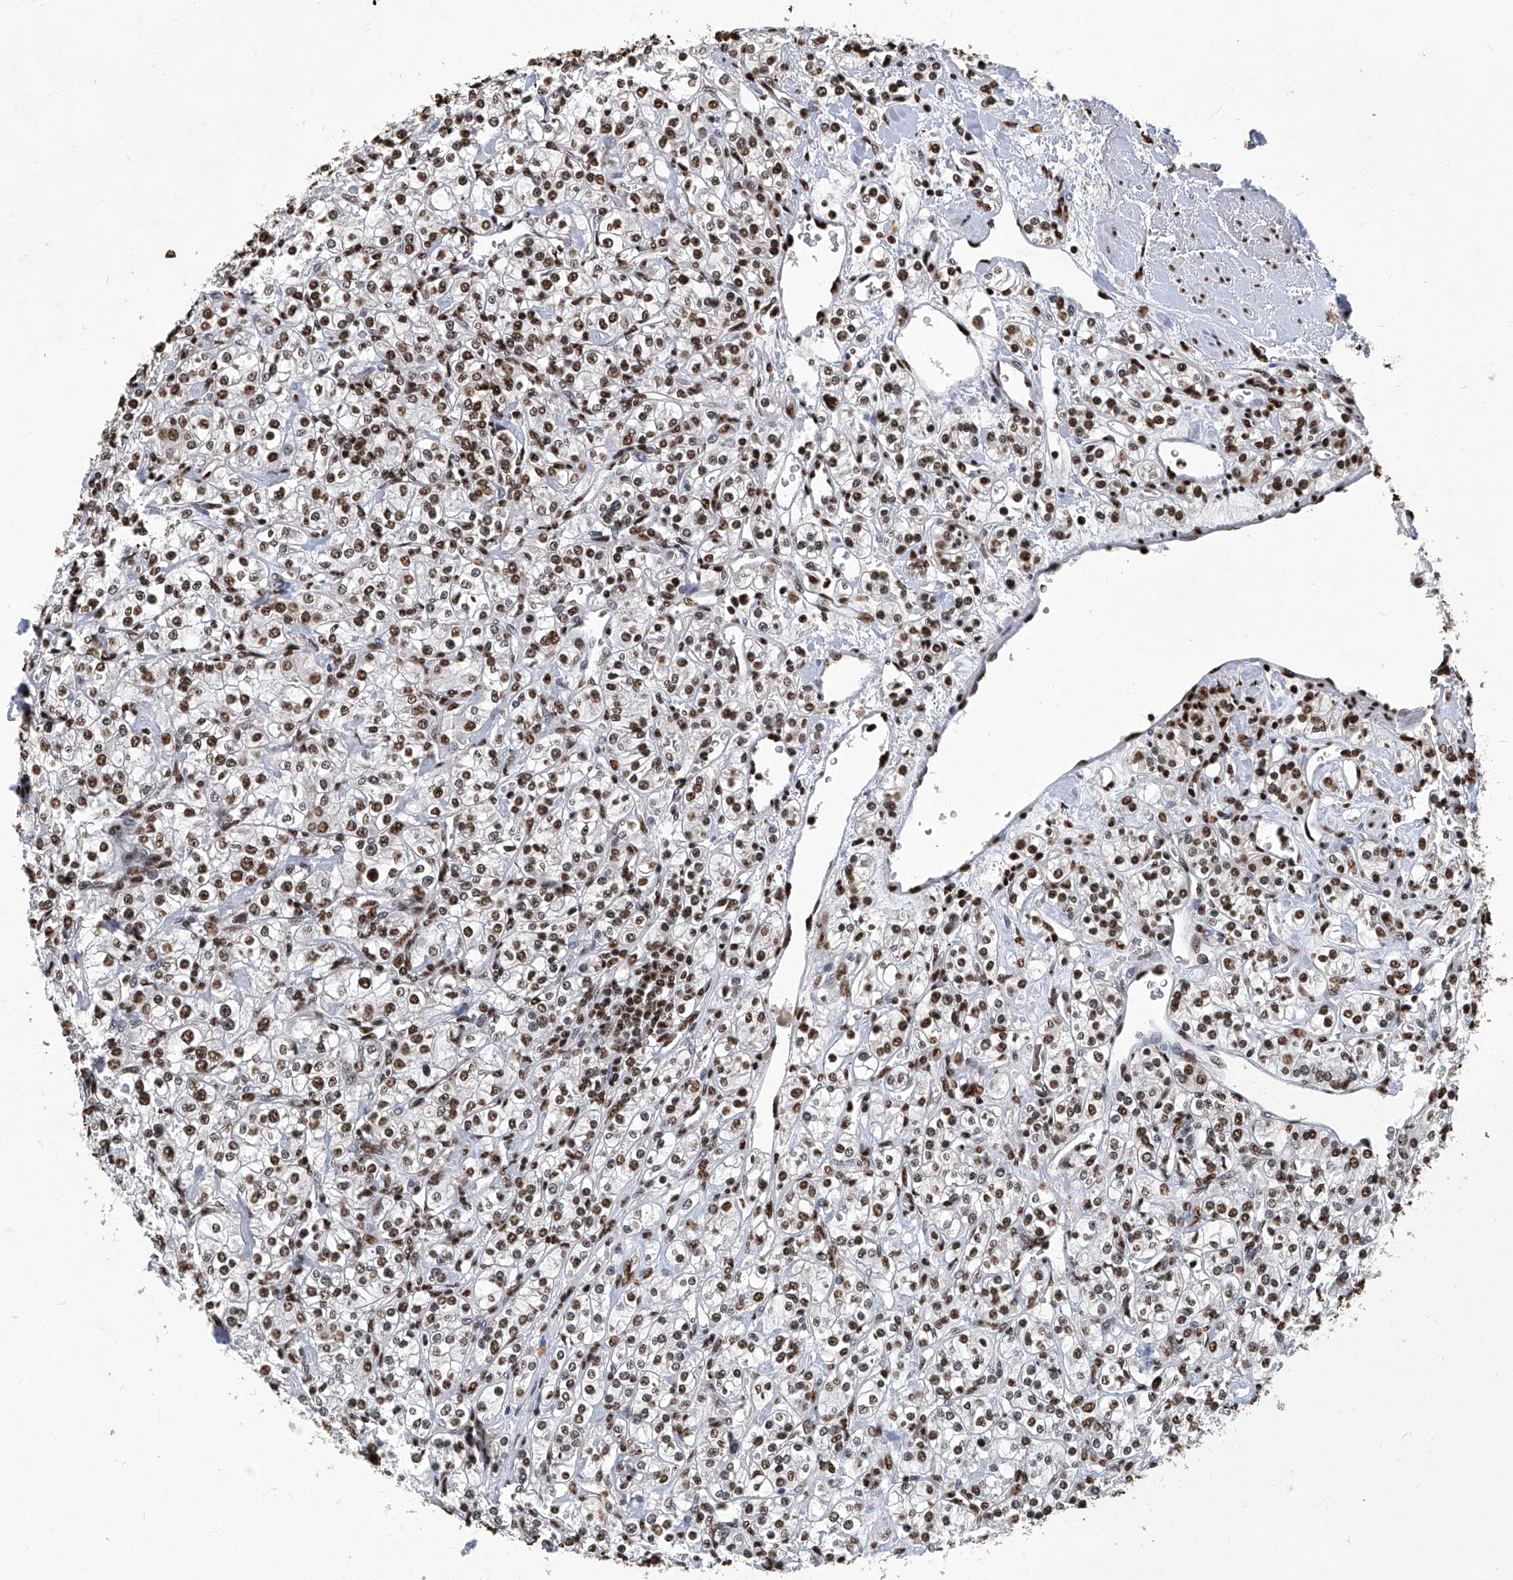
{"staining": {"intensity": "moderate", "quantity": ">75%", "location": "nuclear"}, "tissue": "renal cancer", "cell_type": "Tumor cells", "image_type": "cancer", "snomed": [{"axis": "morphology", "description": "Adenocarcinoma, NOS"}, {"axis": "topography", "description": "Kidney"}], "caption": "Tumor cells exhibit moderate nuclear expression in about >75% of cells in renal adenocarcinoma. (DAB (3,3'-diaminobenzidine) IHC, brown staining for protein, blue staining for nuclei).", "gene": "HBP1", "patient": {"sex": "male", "age": 77}}